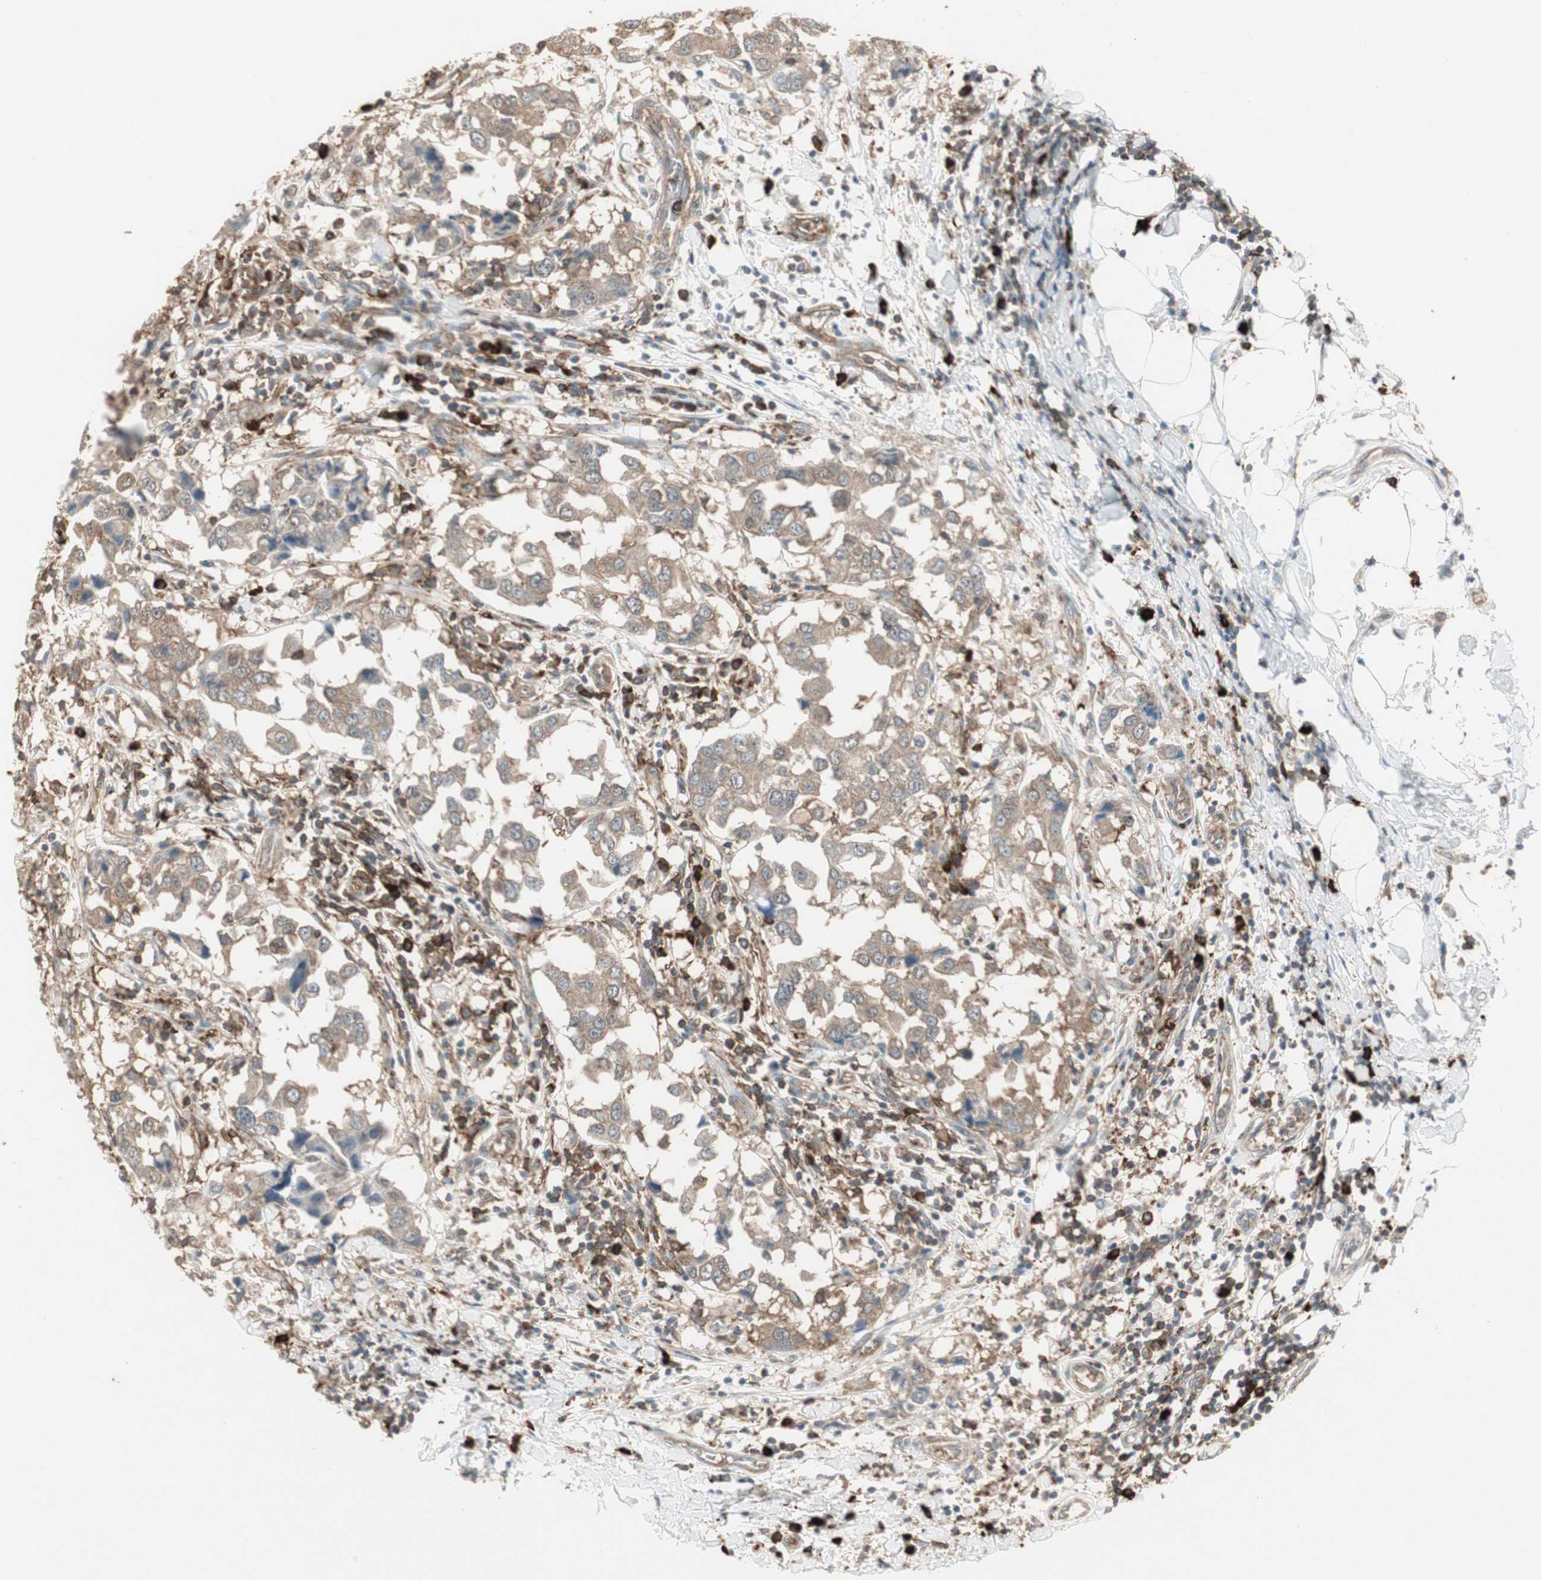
{"staining": {"intensity": "strong", "quantity": ">75%", "location": "cytoplasmic/membranous"}, "tissue": "breast cancer", "cell_type": "Tumor cells", "image_type": "cancer", "snomed": [{"axis": "morphology", "description": "Duct carcinoma"}, {"axis": "topography", "description": "Breast"}], "caption": "Immunohistochemical staining of breast intraductal carcinoma reveals strong cytoplasmic/membranous protein expression in approximately >75% of tumor cells. Using DAB (3,3'-diaminobenzidine) (brown) and hematoxylin (blue) stains, captured at high magnification using brightfield microscopy.", "gene": "MMP3", "patient": {"sex": "female", "age": 27}}